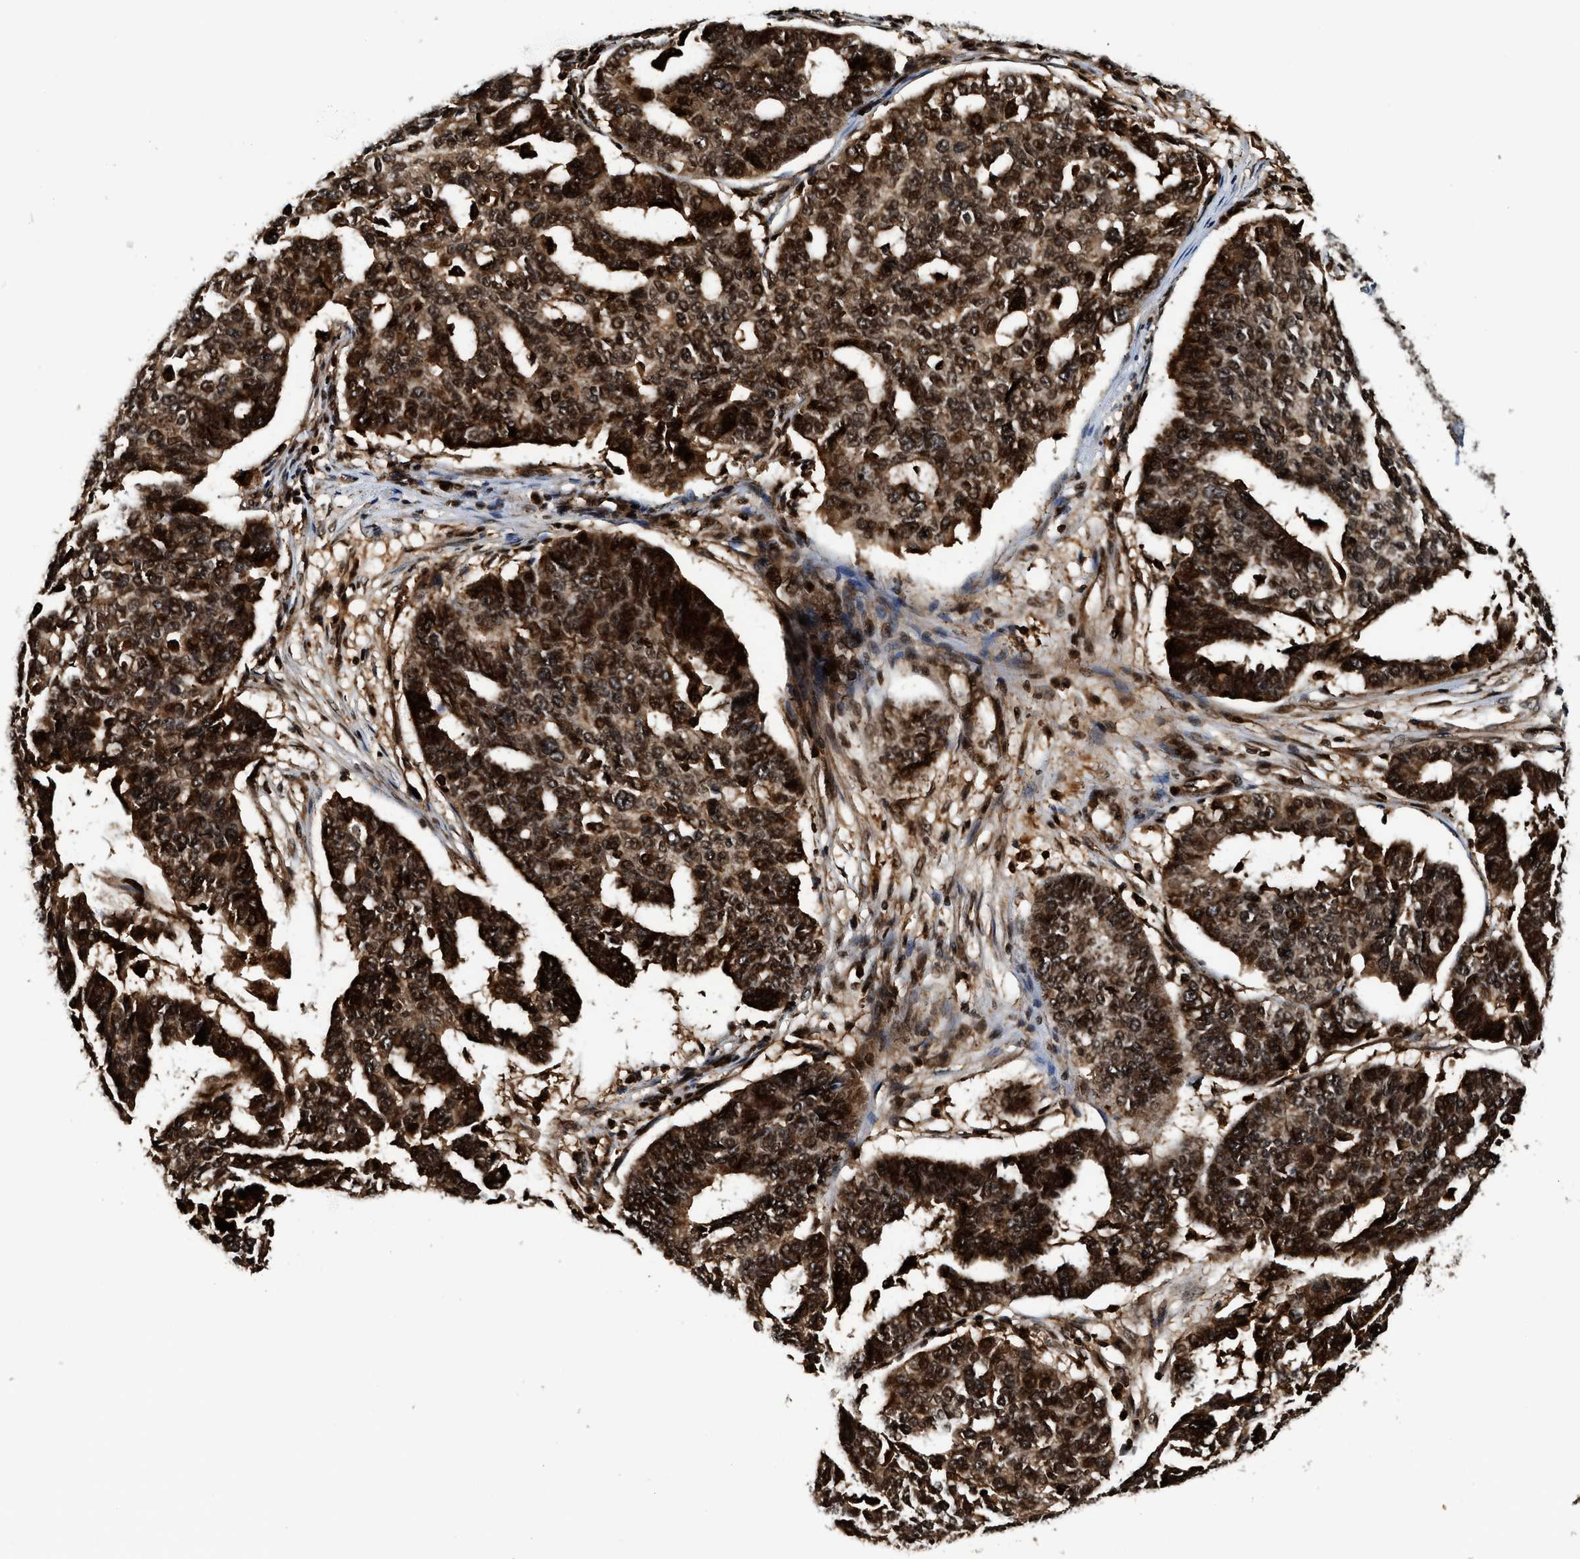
{"staining": {"intensity": "strong", "quantity": ">75%", "location": "cytoplasmic/membranous,nuclear"}, "tissue": "ovarian cancer", "cell_type": "Tumor cells", "image_type": "cancer", "snomed": [{"axis": "morphology", "description": "Cystadenocarcinoma, serous, NOS"}, {"axis": "topography", "description": "Ovary"}], "caption": "Immunohistochemical staining of human ovarian cancer demonstrates strong cytoplasmic/membranous and nuclear protein expression in about >75% of tumor cells.", "gene": "MDM2", "patient": {"sex": "female", "age": 59}}